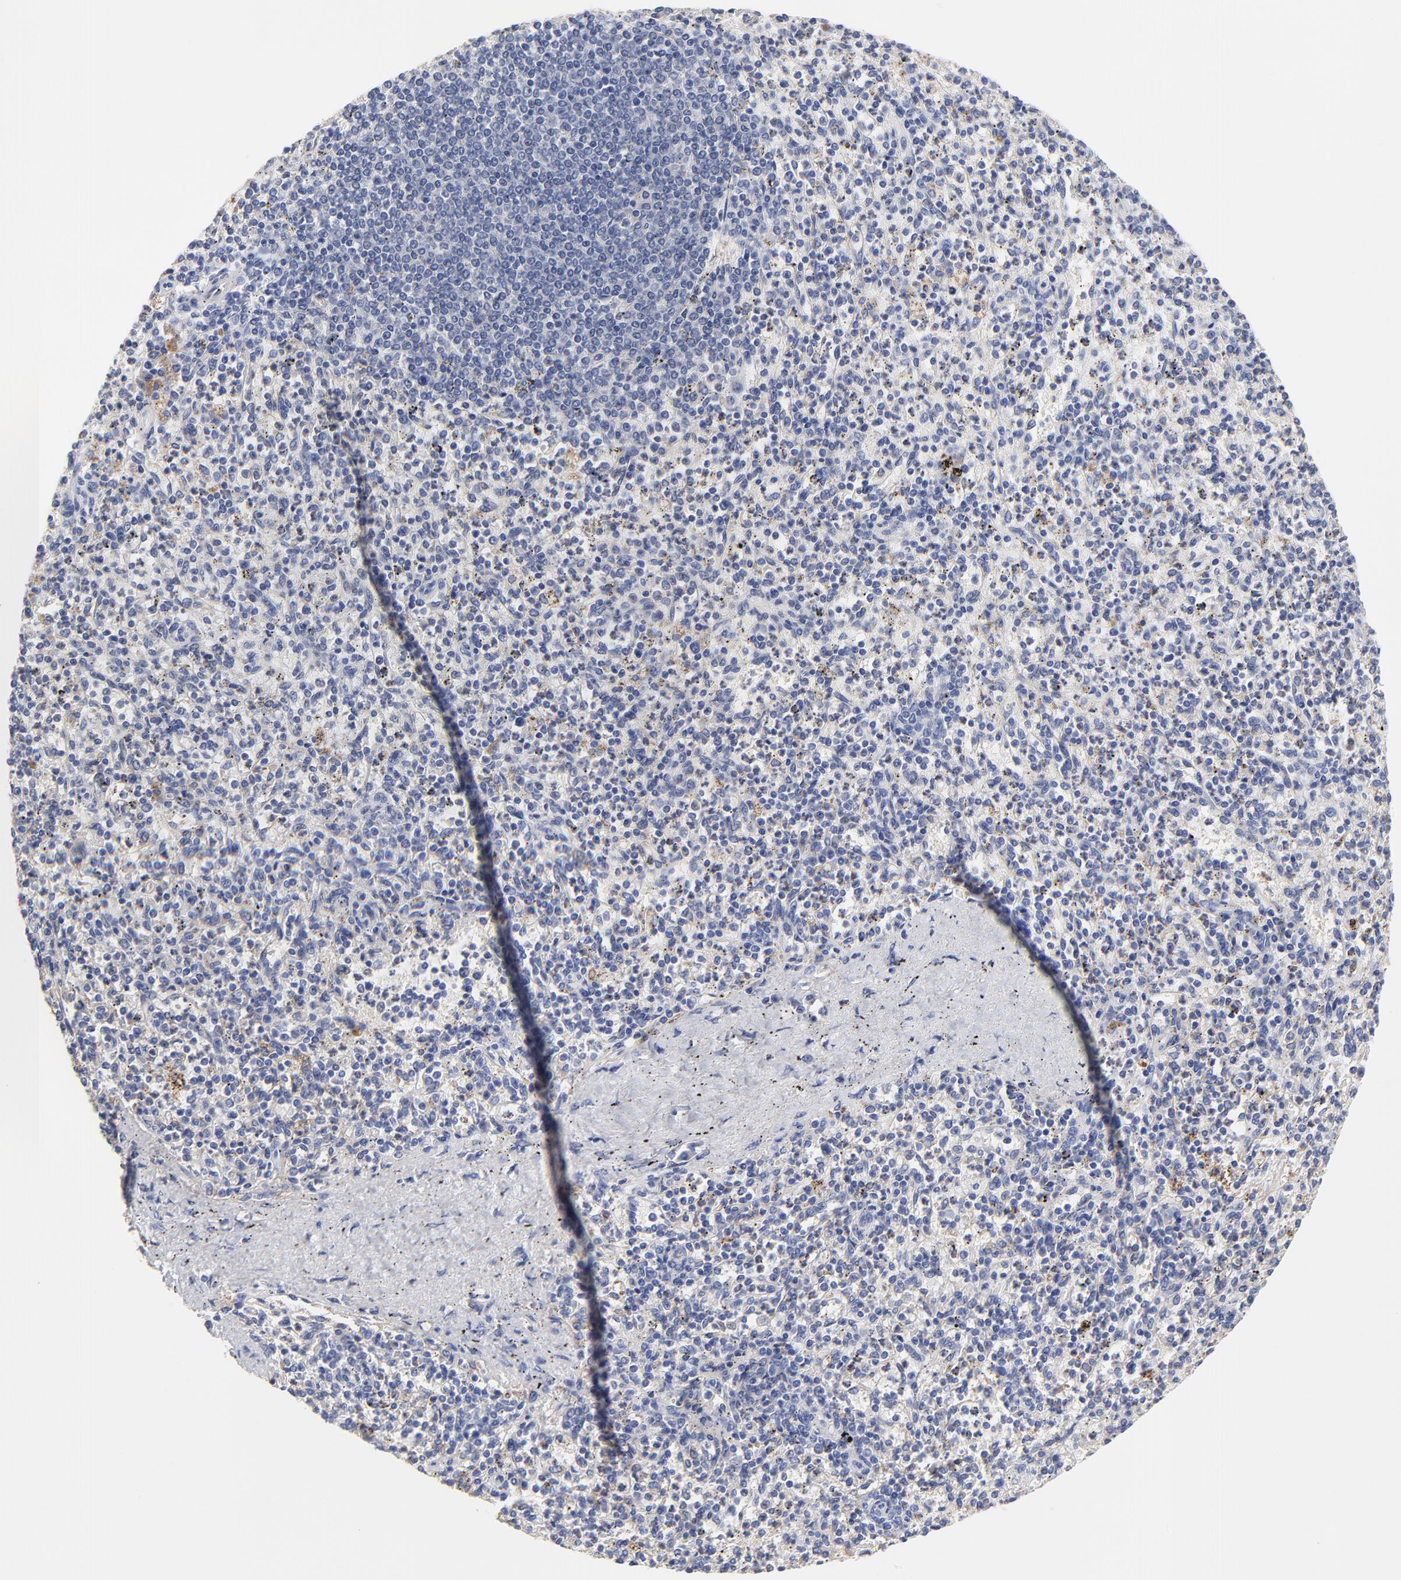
{"staining": {"intensity": "negative", "quantity": "none", "location": "none"}, "tissue": "spleen", "cell_type": "Cells in red pulp", "image_type": "normal", "snomed": [{"axis": "morphology", "description": "Normal tissue, NOS"}, {"axis": "topography", "description": "Spleen"}], "caption": "This is a image of IHC staining of normal spleen, which shows no positivity in cells in red pulp. (DAB immunohistochemistry (IHC) with hematoxylin counter stain).", "gene": "FBXL2", "patient": {"sex": "male", "age": 72}}